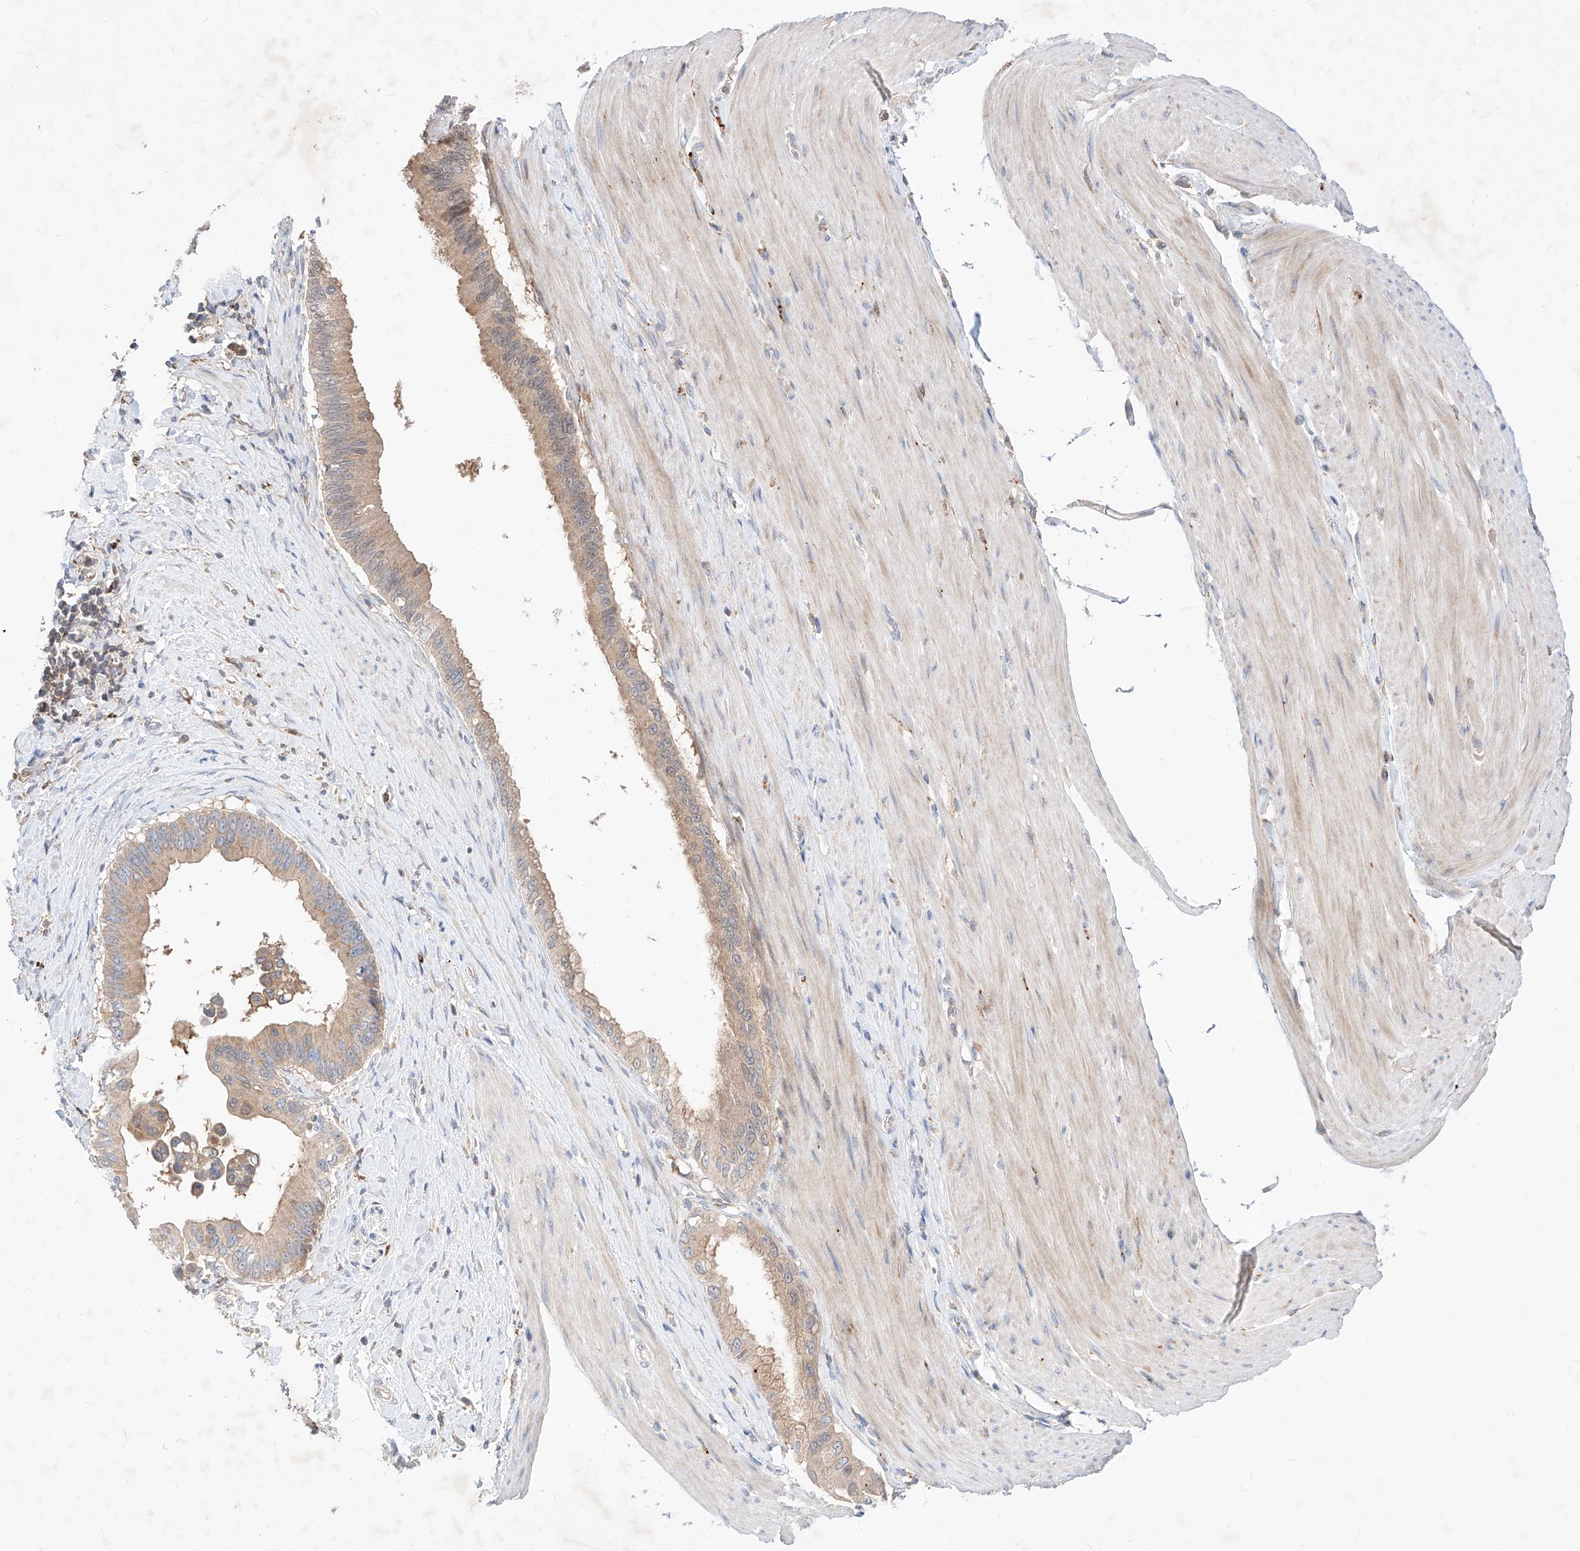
{"staining": {"intensity": "weak", "quantity": ">75%", "location": "cytoplasmic/membranous"}, "tissue": "pancreatic cancer", "cell_type": "Tumor cells", "image_type": "cancer", "snomed": [{"axis": "morphology", "description": "Adenocarcinoma, NOS"}, {"axis": "topography", "description": "Pancreas"}], "caption": "Weak cytoplasmic/membranous protein positivity is present in approximately >75% of tumor cells in adenocarcinoma (pancreatic).", "gene": "TSNAX", "patient": {"sex": "female", "age": 56}}